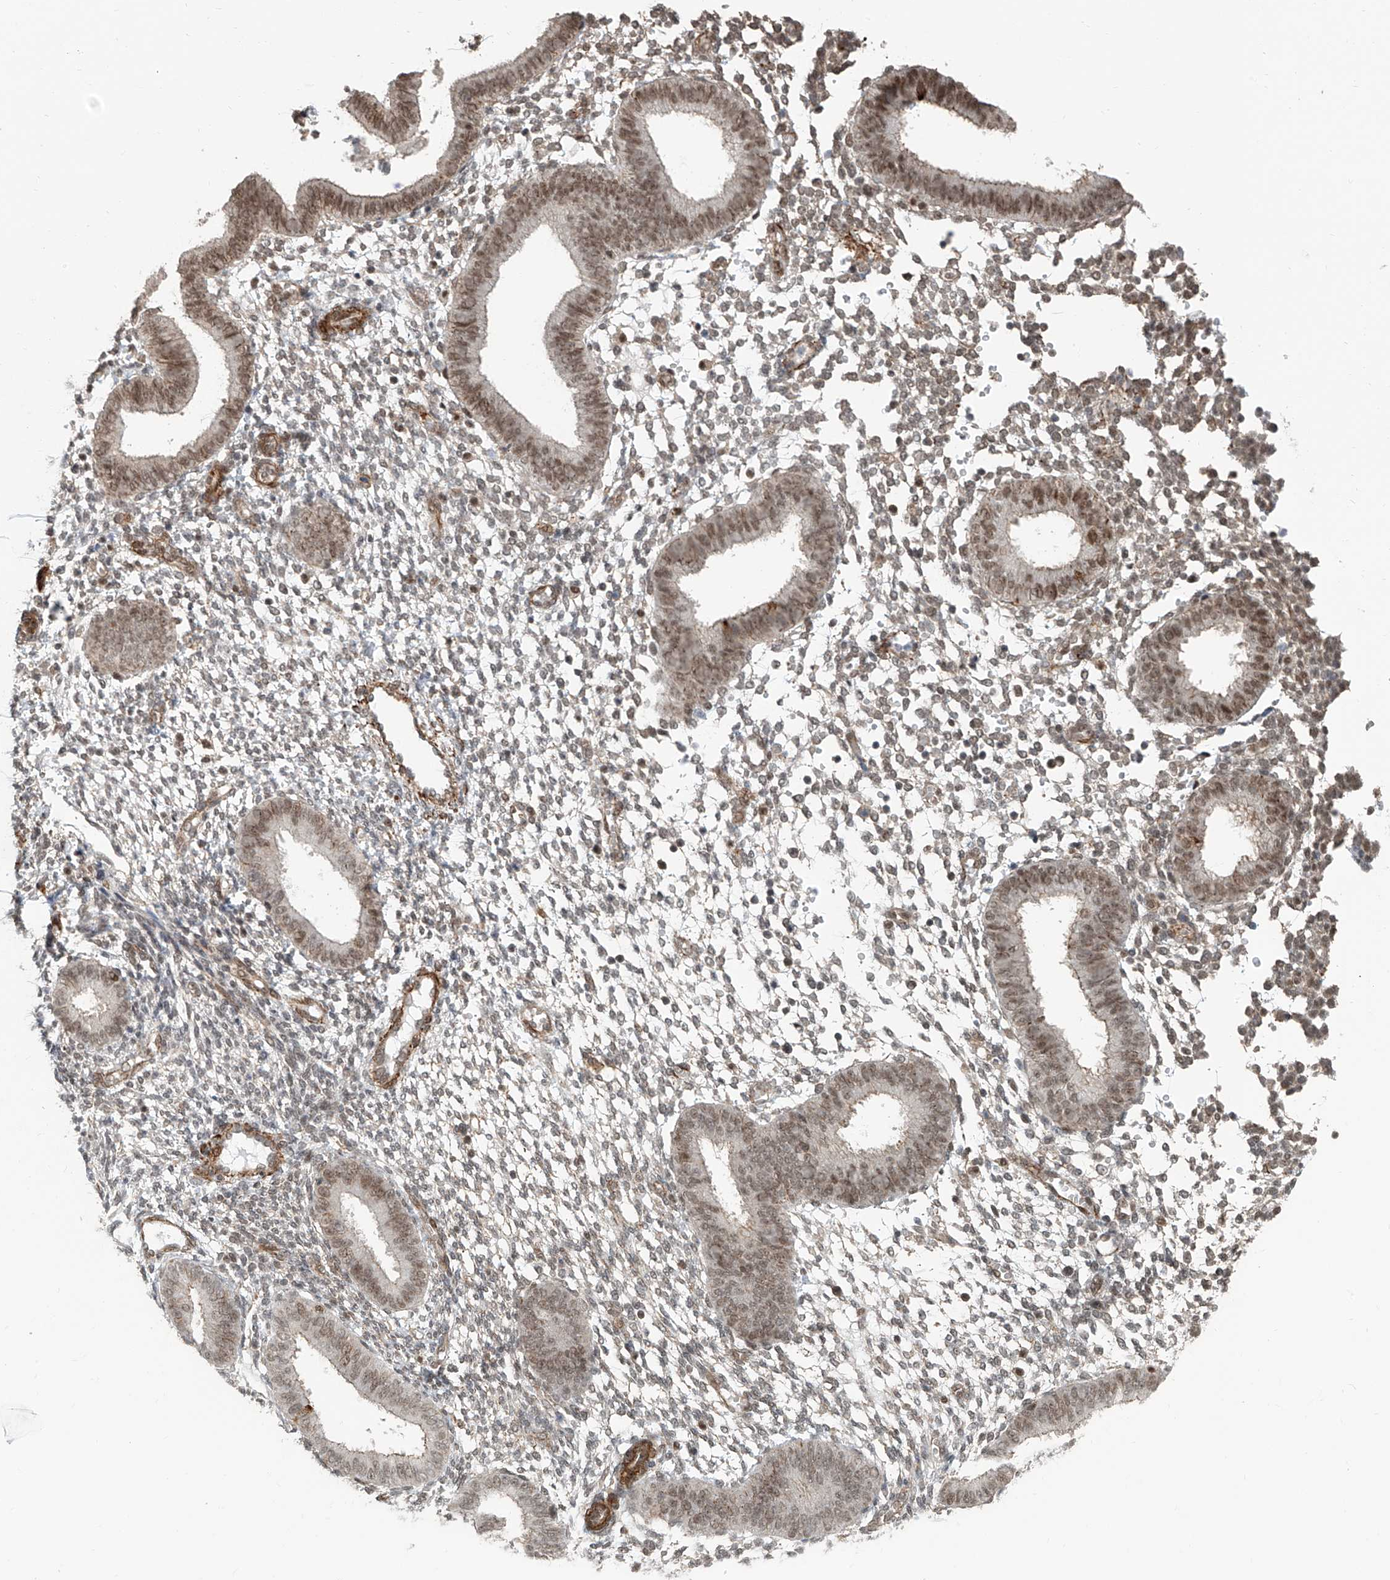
{"staining": {"intensity": "weak", "quantity": "25%-75%", "location": "nuclear"}, "tissue": "endometrium", "cell_type": "Cells in endometrial stroma", "image_type": "normal", "snomed": [{"axis": "morphology", "description": "Normal tissue, NOS"}, {"axis": "topography", "description": "Uterus"}, {"axis": "topography", "description": "Endometrium"}], "caption": "Immunohistochemistry (IHC) staining of benign endometrium, which demonstrates low levels of weak nuclear staining in approximately 25%-75% of cells in endometrial stroma indicating weak nuclear protein positivity. The staining was performed using DAB (brown) for protein detection and nuclei were counterstained in hematoxylin (blue).", "gene": "SDE2", "patient": {"sex": "female", "age": 48}}